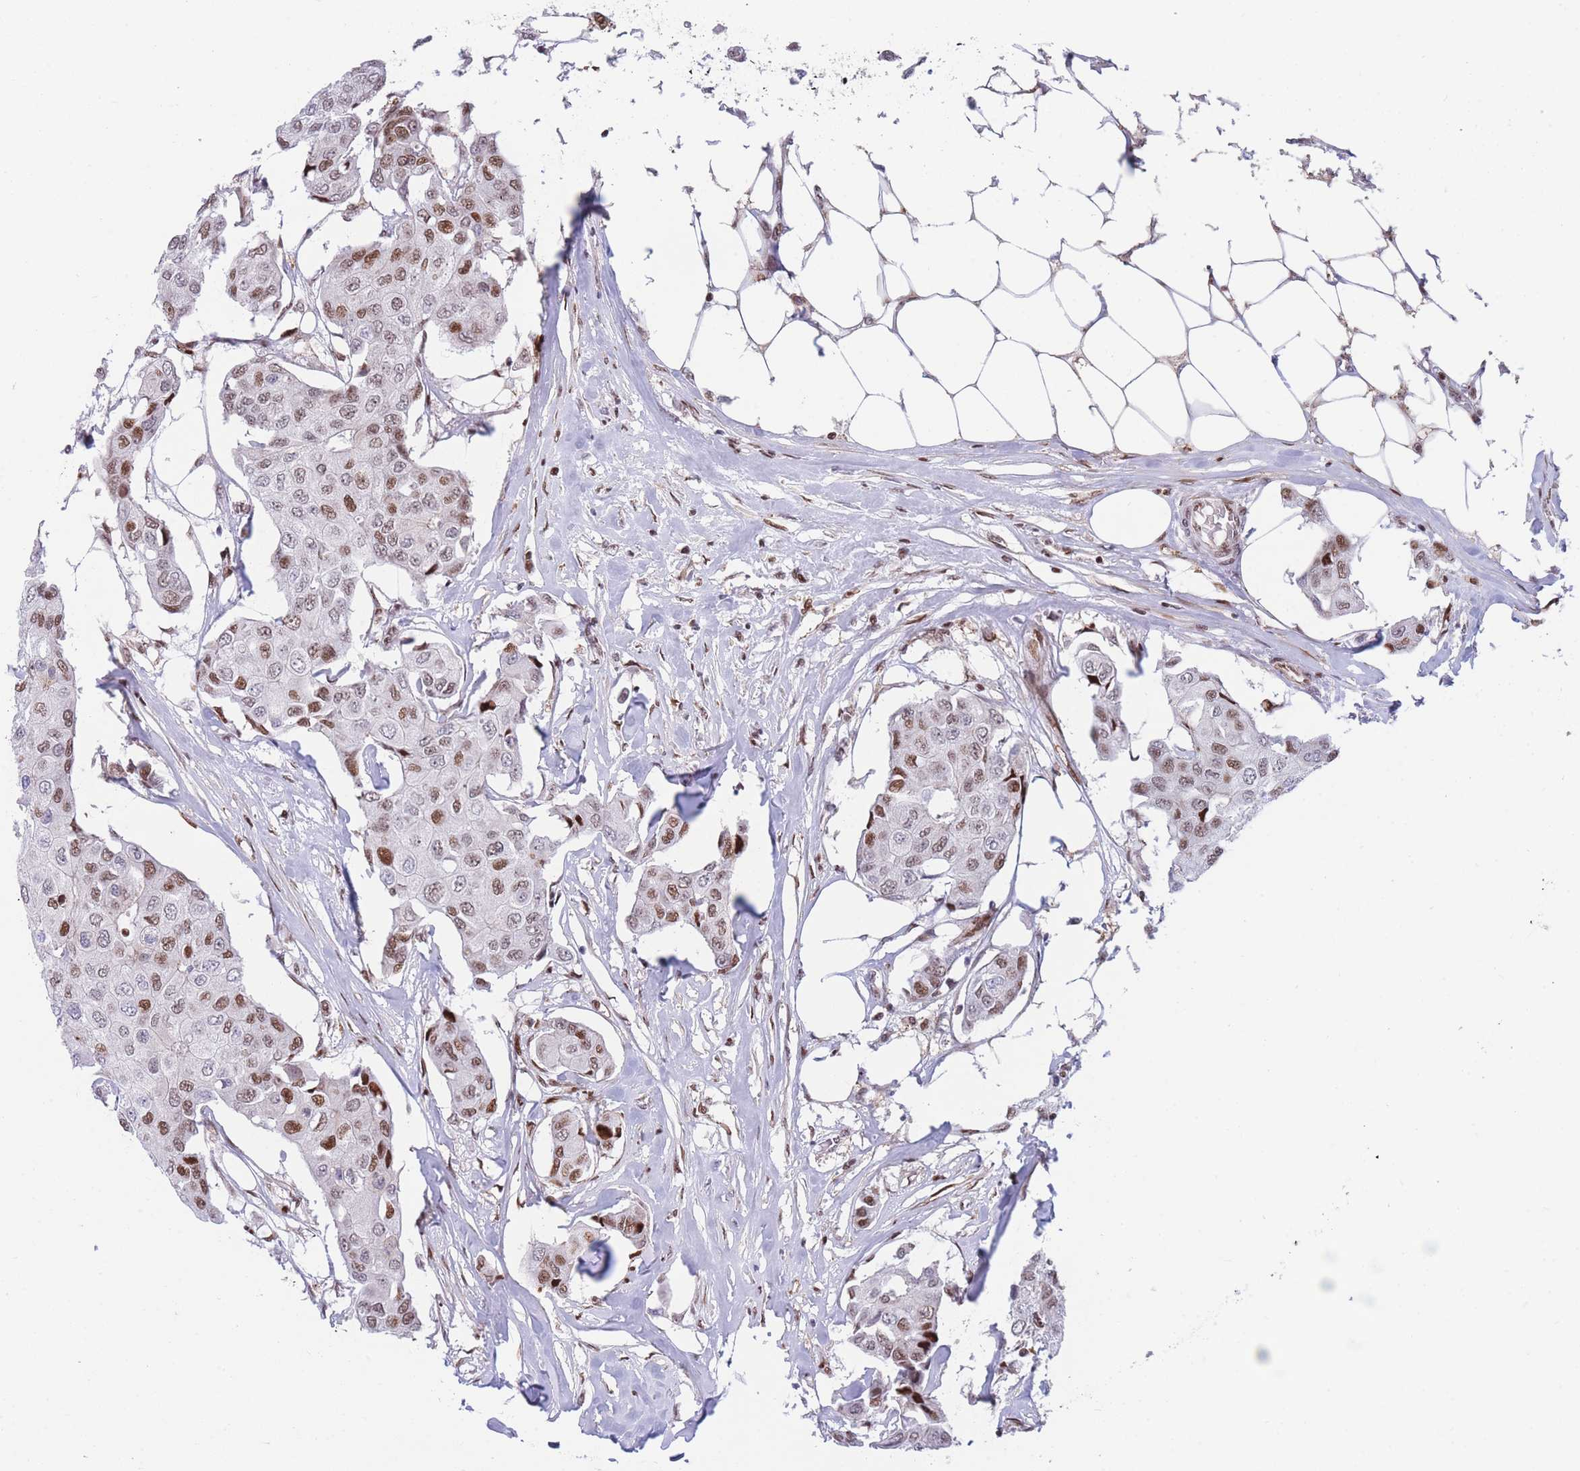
{"staining": {"intensity": "moderate", "quantity": ">75%", "location": "nuclear"}, "tissue": "breast cancer", "cell_type": "Tumor cells", "image_type": "cancer", "snomed": [{"axis": "morphology", "description": "Duct carcinoma"}, {"axis": "topography", "description": "Breast"}, {"axis": "topography", "description": "Lymph node"}], "caption": "Immunohistochemistry (IHC) of breast intraductal carcinoma shows medium levels of moderate nuclear staining in approximately >75% of tumor cells. The staining was performed using DAB (3,3'-diaminobenzidine), with brown indicating positive protein expression. Nuclei are stained blue with hematoxylin.", "gene": "DNAJC3", "patient": {"sex": "female", "age": 80}}